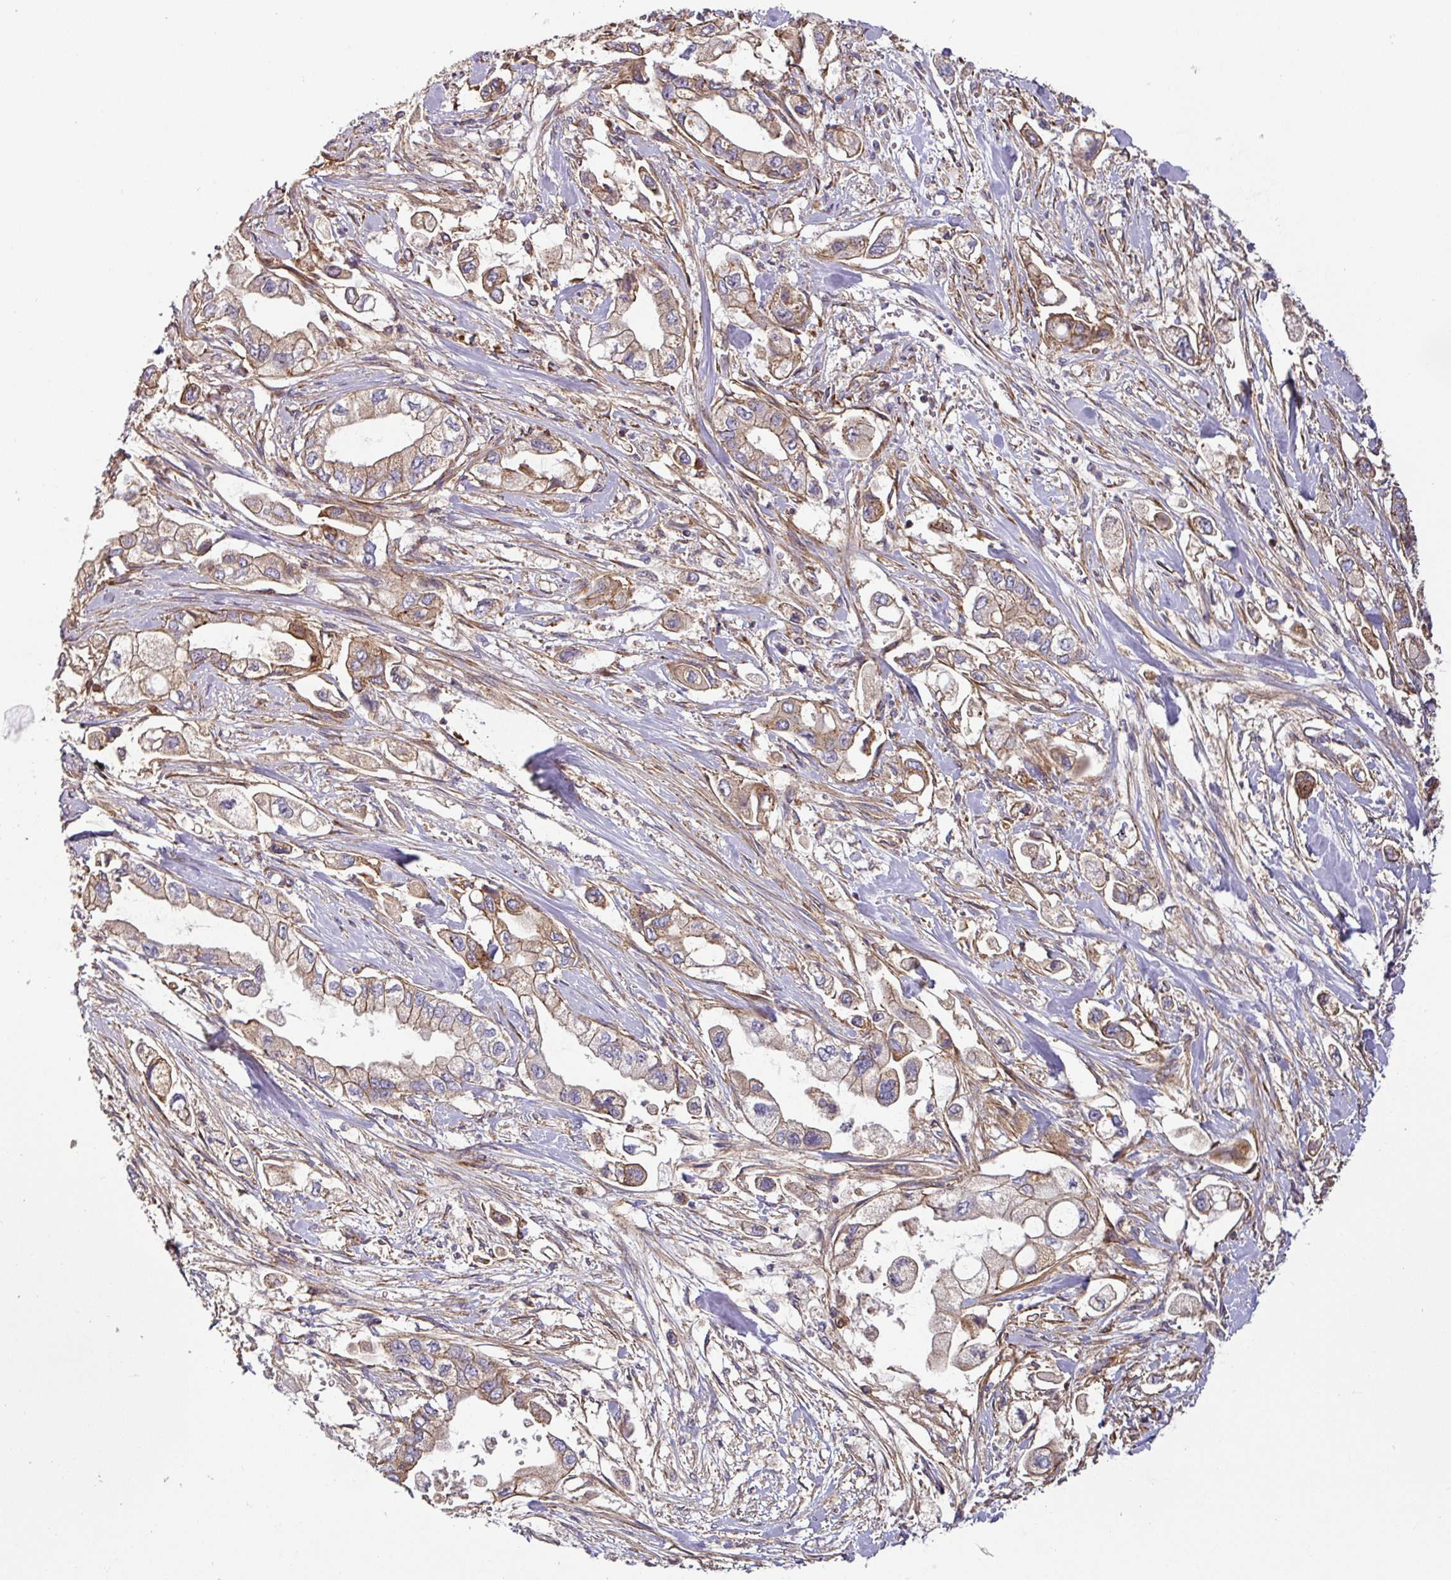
{"staining": {"intensity": "moderate", "quantity": "25%-75%", "location": "cytoplasmic/membranous"}, "tissue": "stomach cancer", "cell_type": "Tumor cells", "image_type": "cancer", "snomed": [{"axis": "morphology", "description": "Adenocarcinoma, NOS"}, {"axis": "topography", "description": "Stomach"}], "caption": "Stomach cancer (adenocarcinoma) tissue demonstrates moderate cytoplasmic/membranous staining in approximately 25%-75% of tumor cells", "gene": "CASP2", "patient": {"sex": "male", "age": 62}}